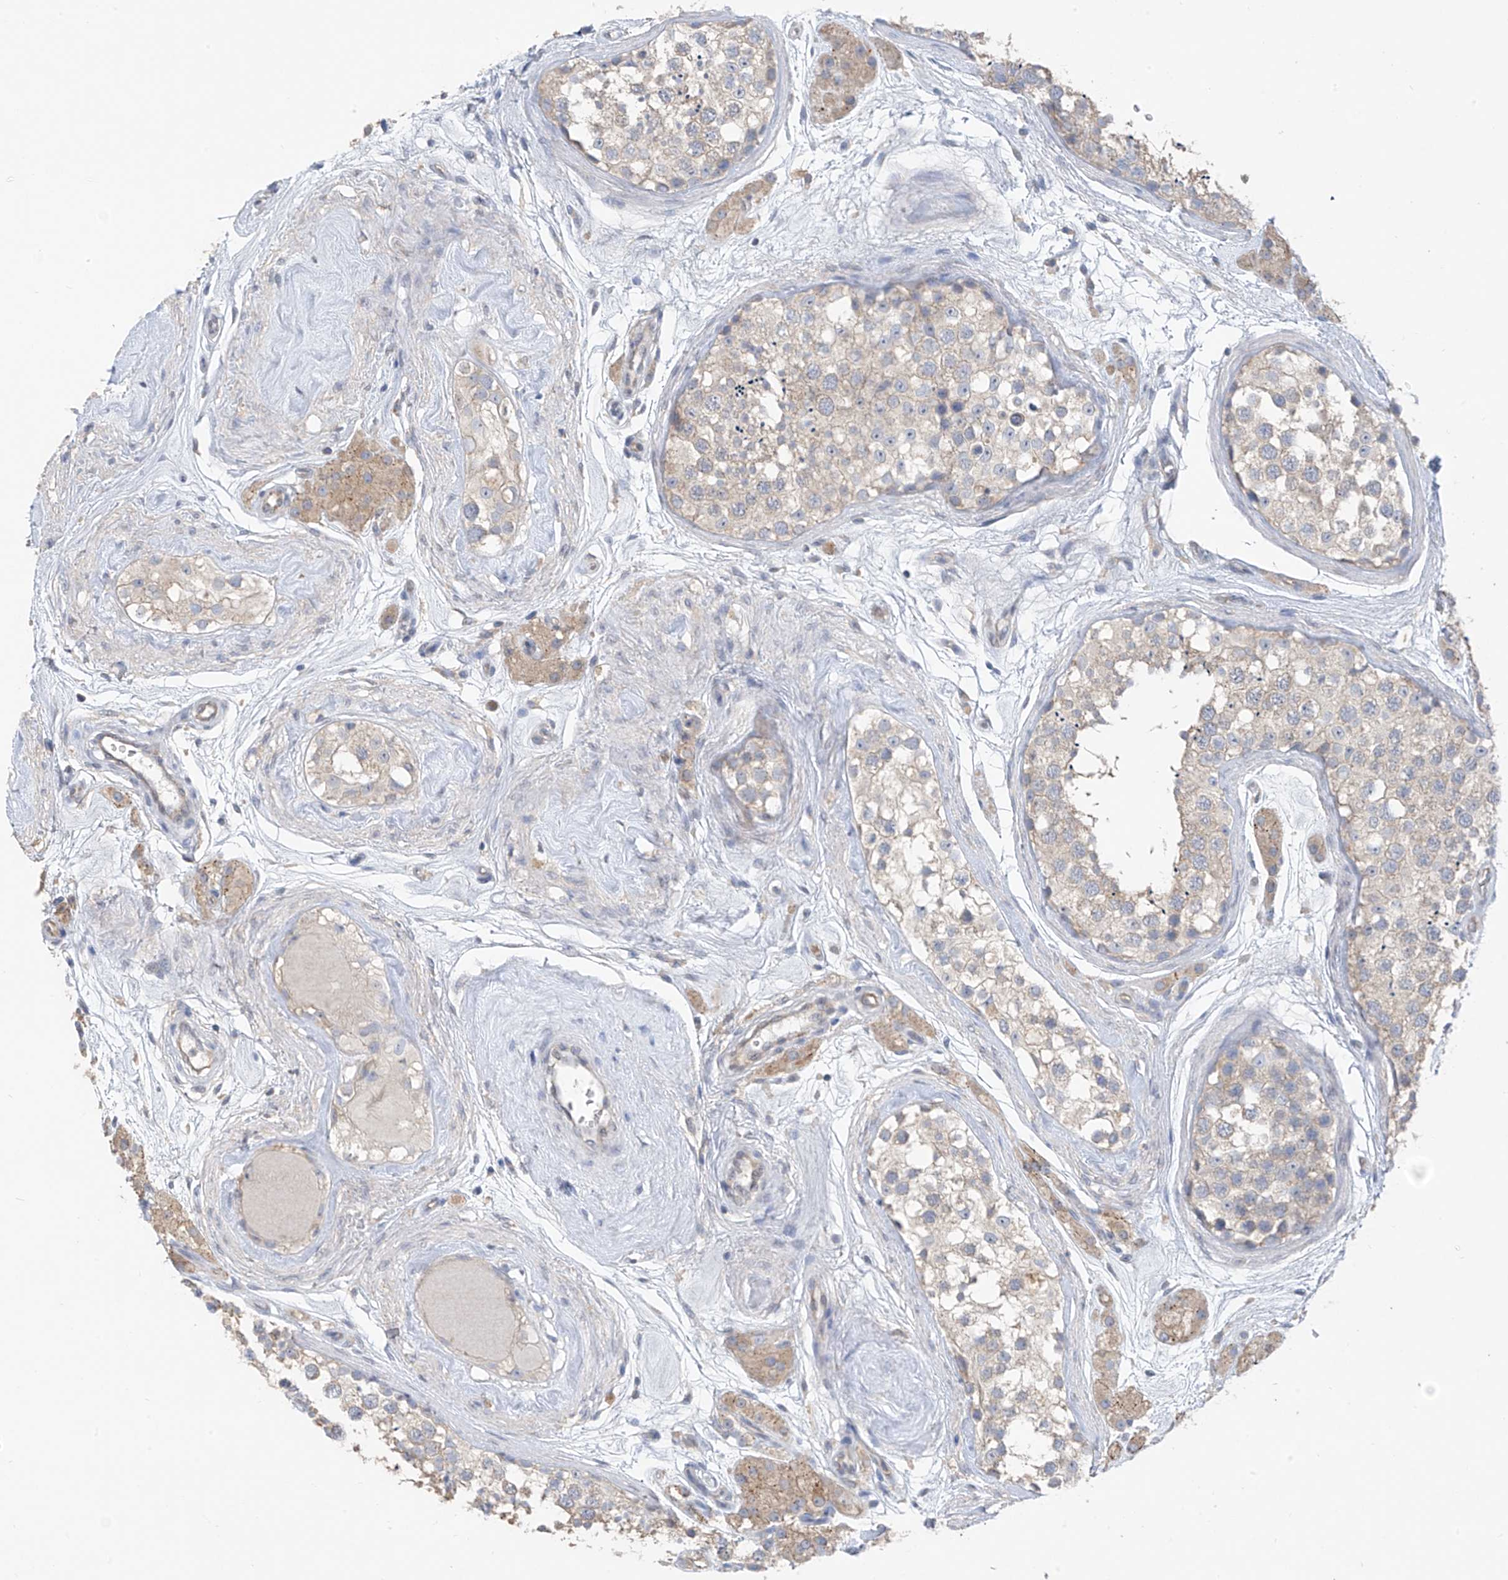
{"staining": {"intensity": "negative", "quantity": "none", "location": "none"}, "tissue": "testis", "cell_type": "Cells in seminiferous ducts", "image_type": "normal", "snomed": [{"axis": "morphology", "description": "Normal tissue, NOS"}, {"axis": "topography", "description": "Testis"}], "caption": "An image of testis stained for a protein exhibits no brown staining in cells in seminiferous ducts.", "gene": "RPL4", "patient": {"sex": "male", "age": 56}}